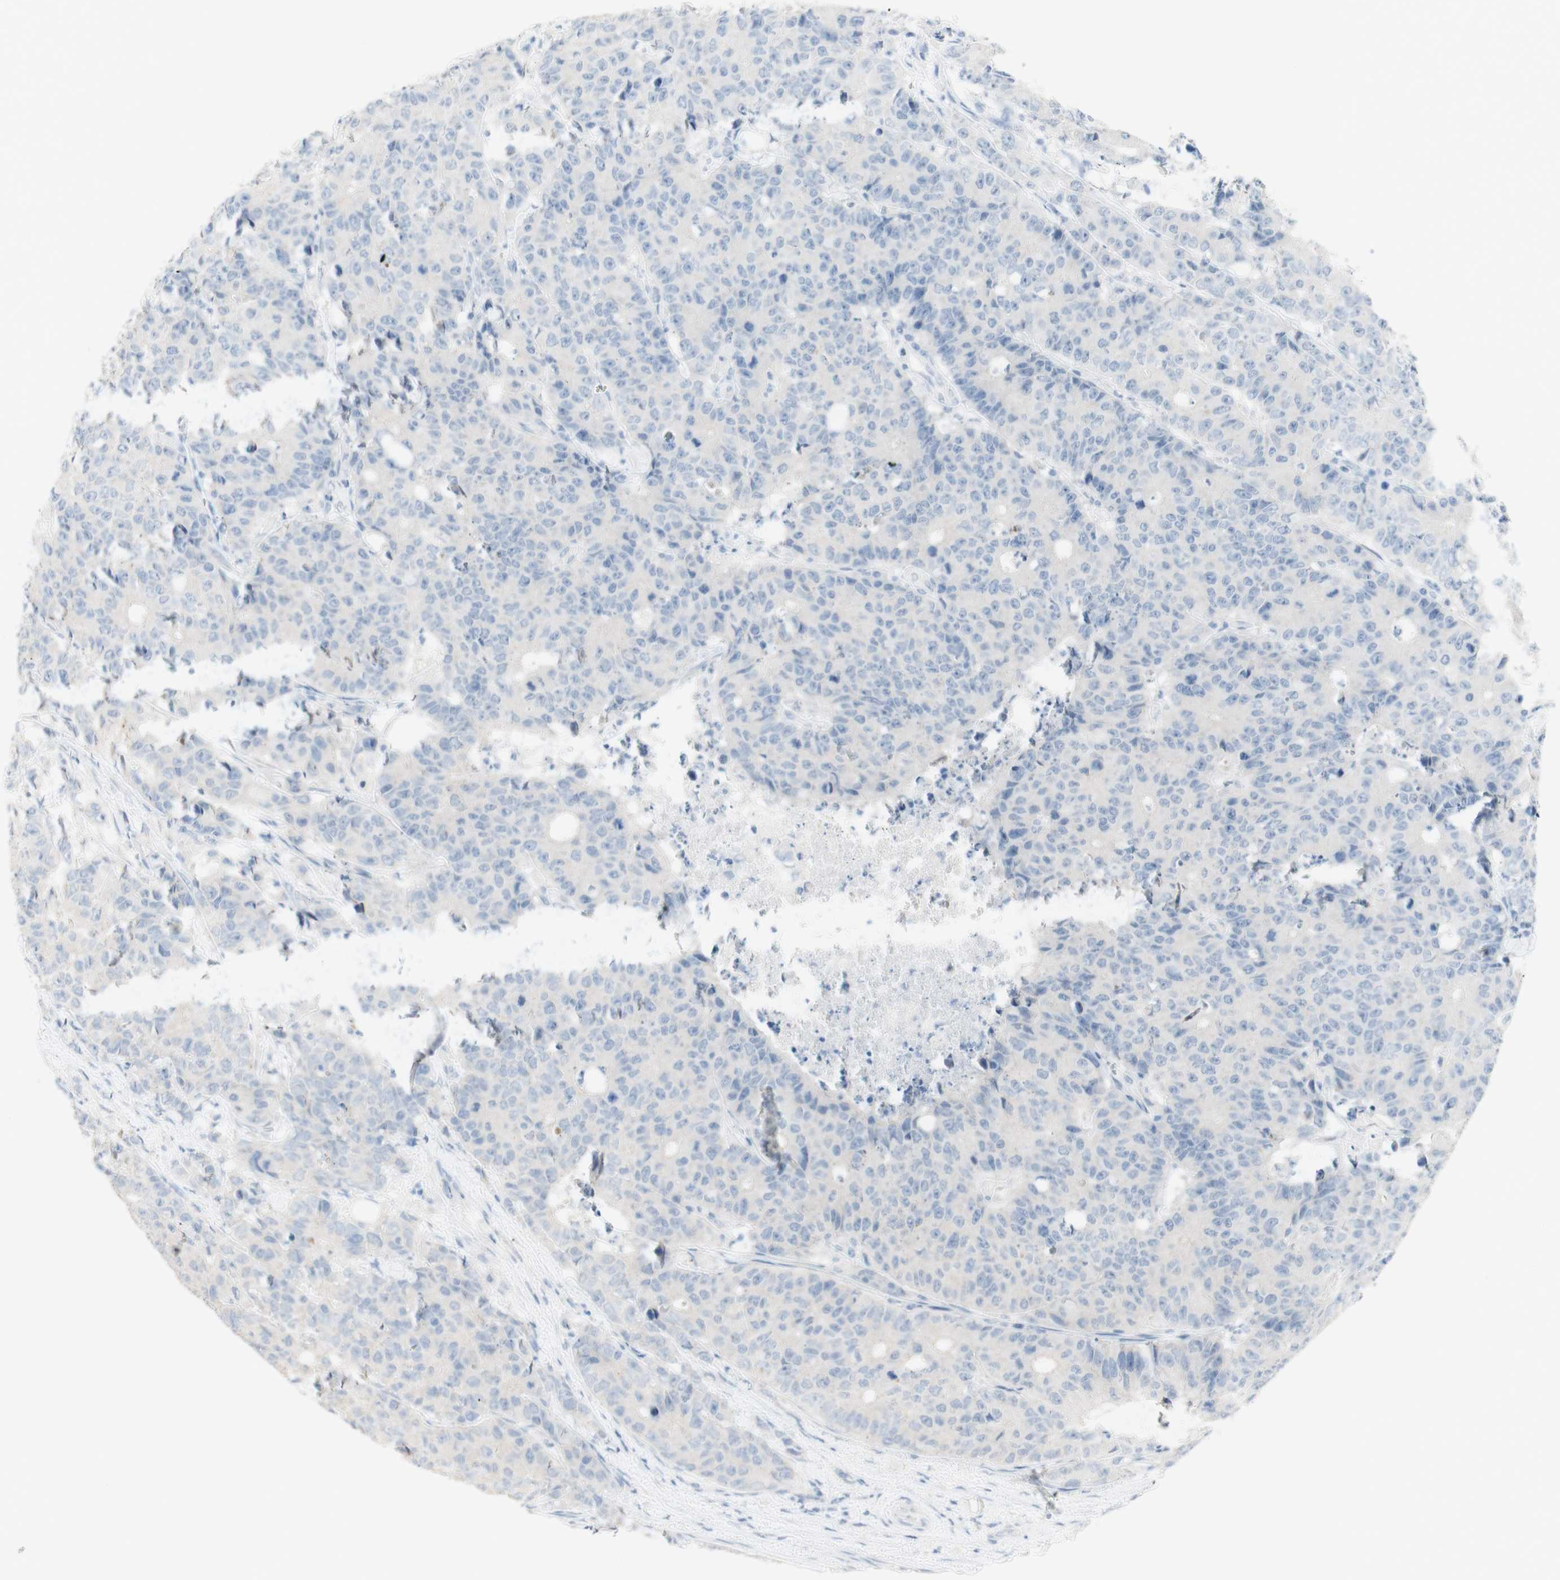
{"staining": {"intensity": "negative", "quantity": "none", "location": "none"}, "tissue": "colorectal cancer", "cell_type": "Tumor cells", "image_type": "cancer", "snomed": [{"axis": "morphology", "description": "Adenocarcinoma, NOS"}, {"axis": "topography", "description": "Colon"}], "caption": "There is no significant expression in tumor cells of colorectal adenocarcinoma.", "gene": "ART3", "patient": {"sex": "female", "age": 86}}